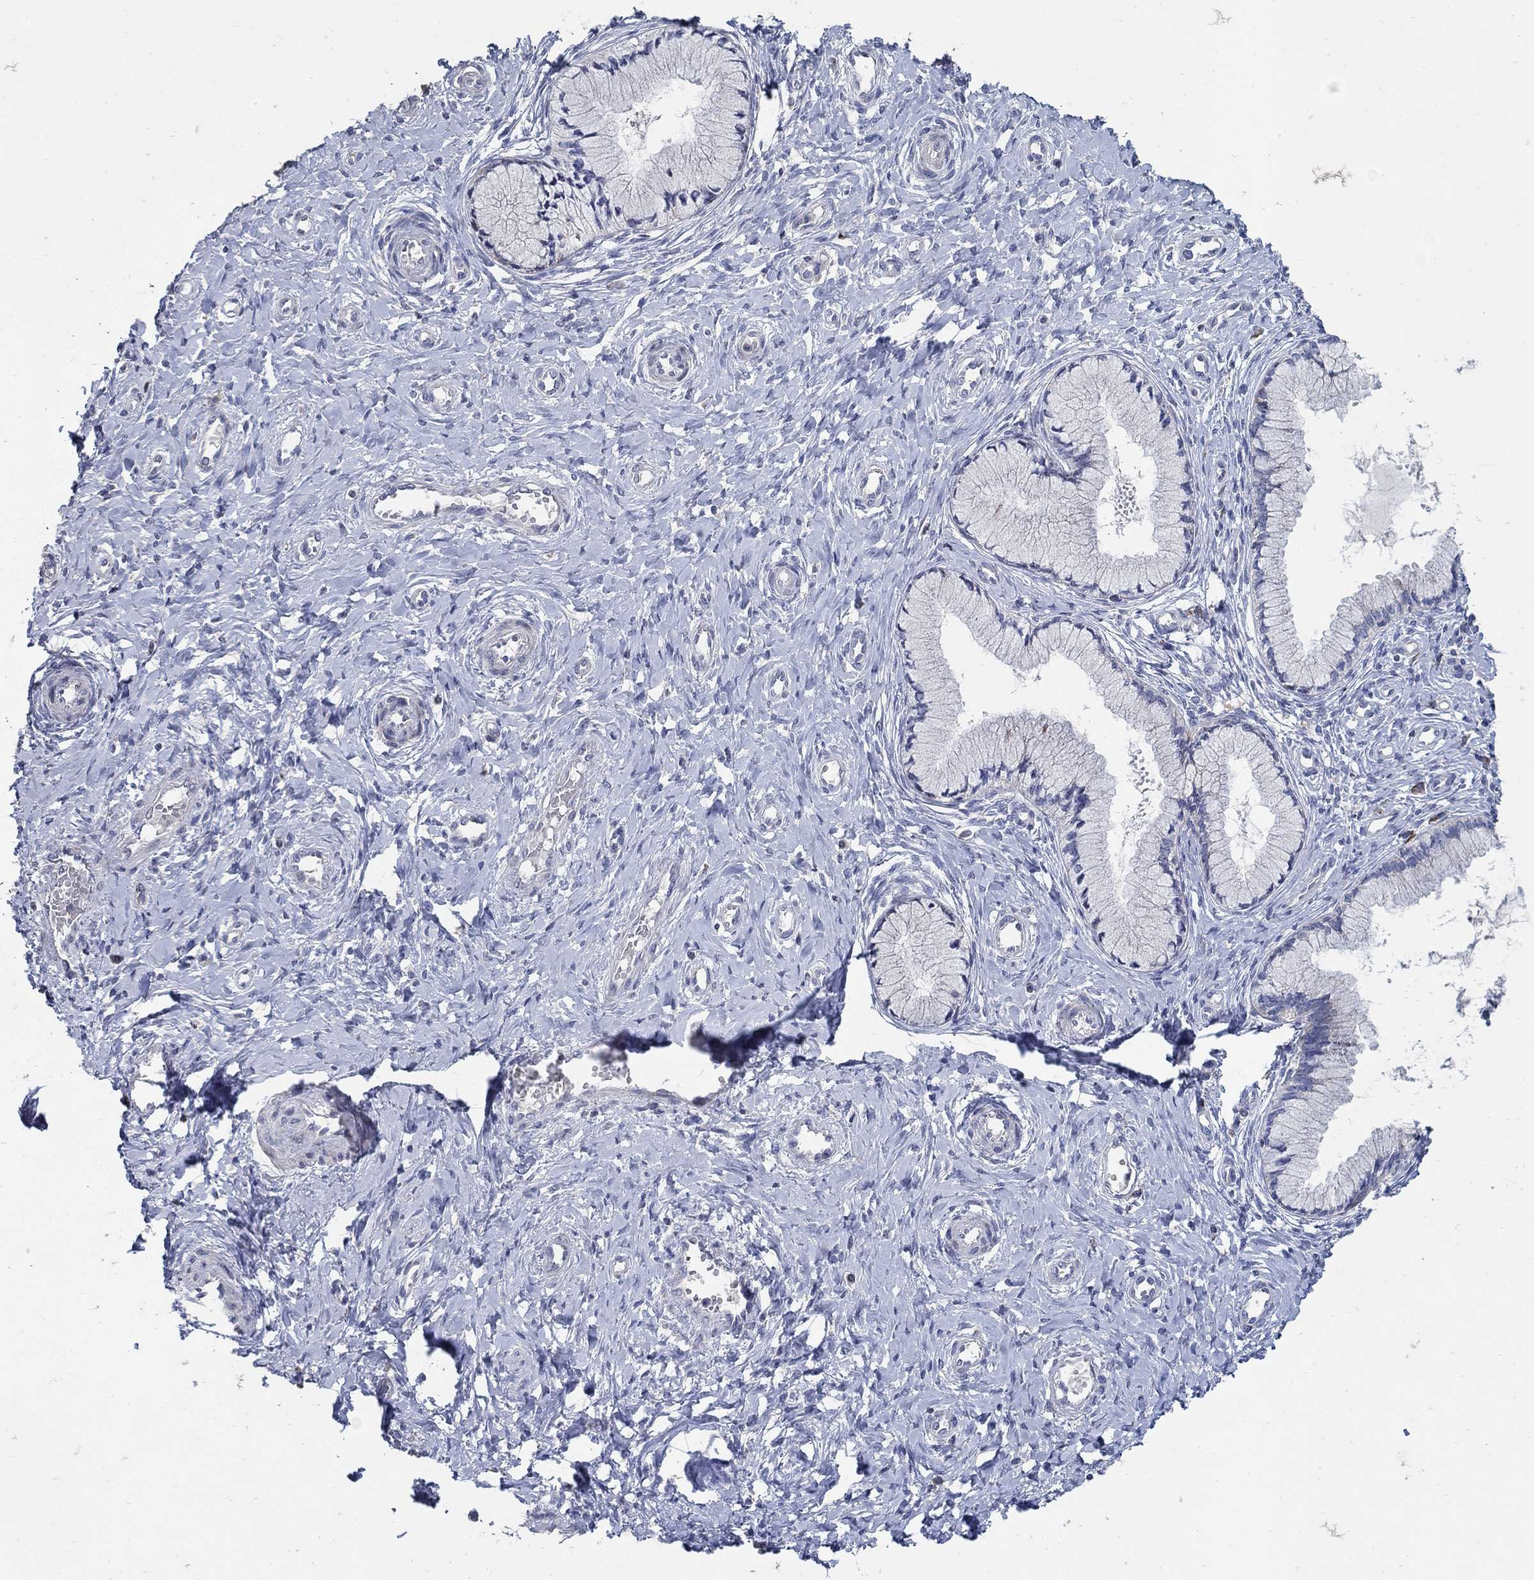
{"staining": {"intensity": "negative", "quantity": "none", "location": "none"}, "tissue": "cervix", "cell_type": "Glandular cells", "image_type": "normal", "snomed": [{"axis": "morphology", "description": "Normal tissue, NOS"}, {"axis": "topography", "description": "Cervix"}], "caption": "An immunohistochemistry micrograph of benign cervix is shown. There is no staining in glandular cells of cervix. The staining was performed using DAB (3,3'-diaminobenzidine) to visualize the protein expression in brown, while the nuclei were stained in blue with hematoxylin (Magnification: 20x).", "gene": "HMX2", "patient": {"sex": "female", "age": 37}}